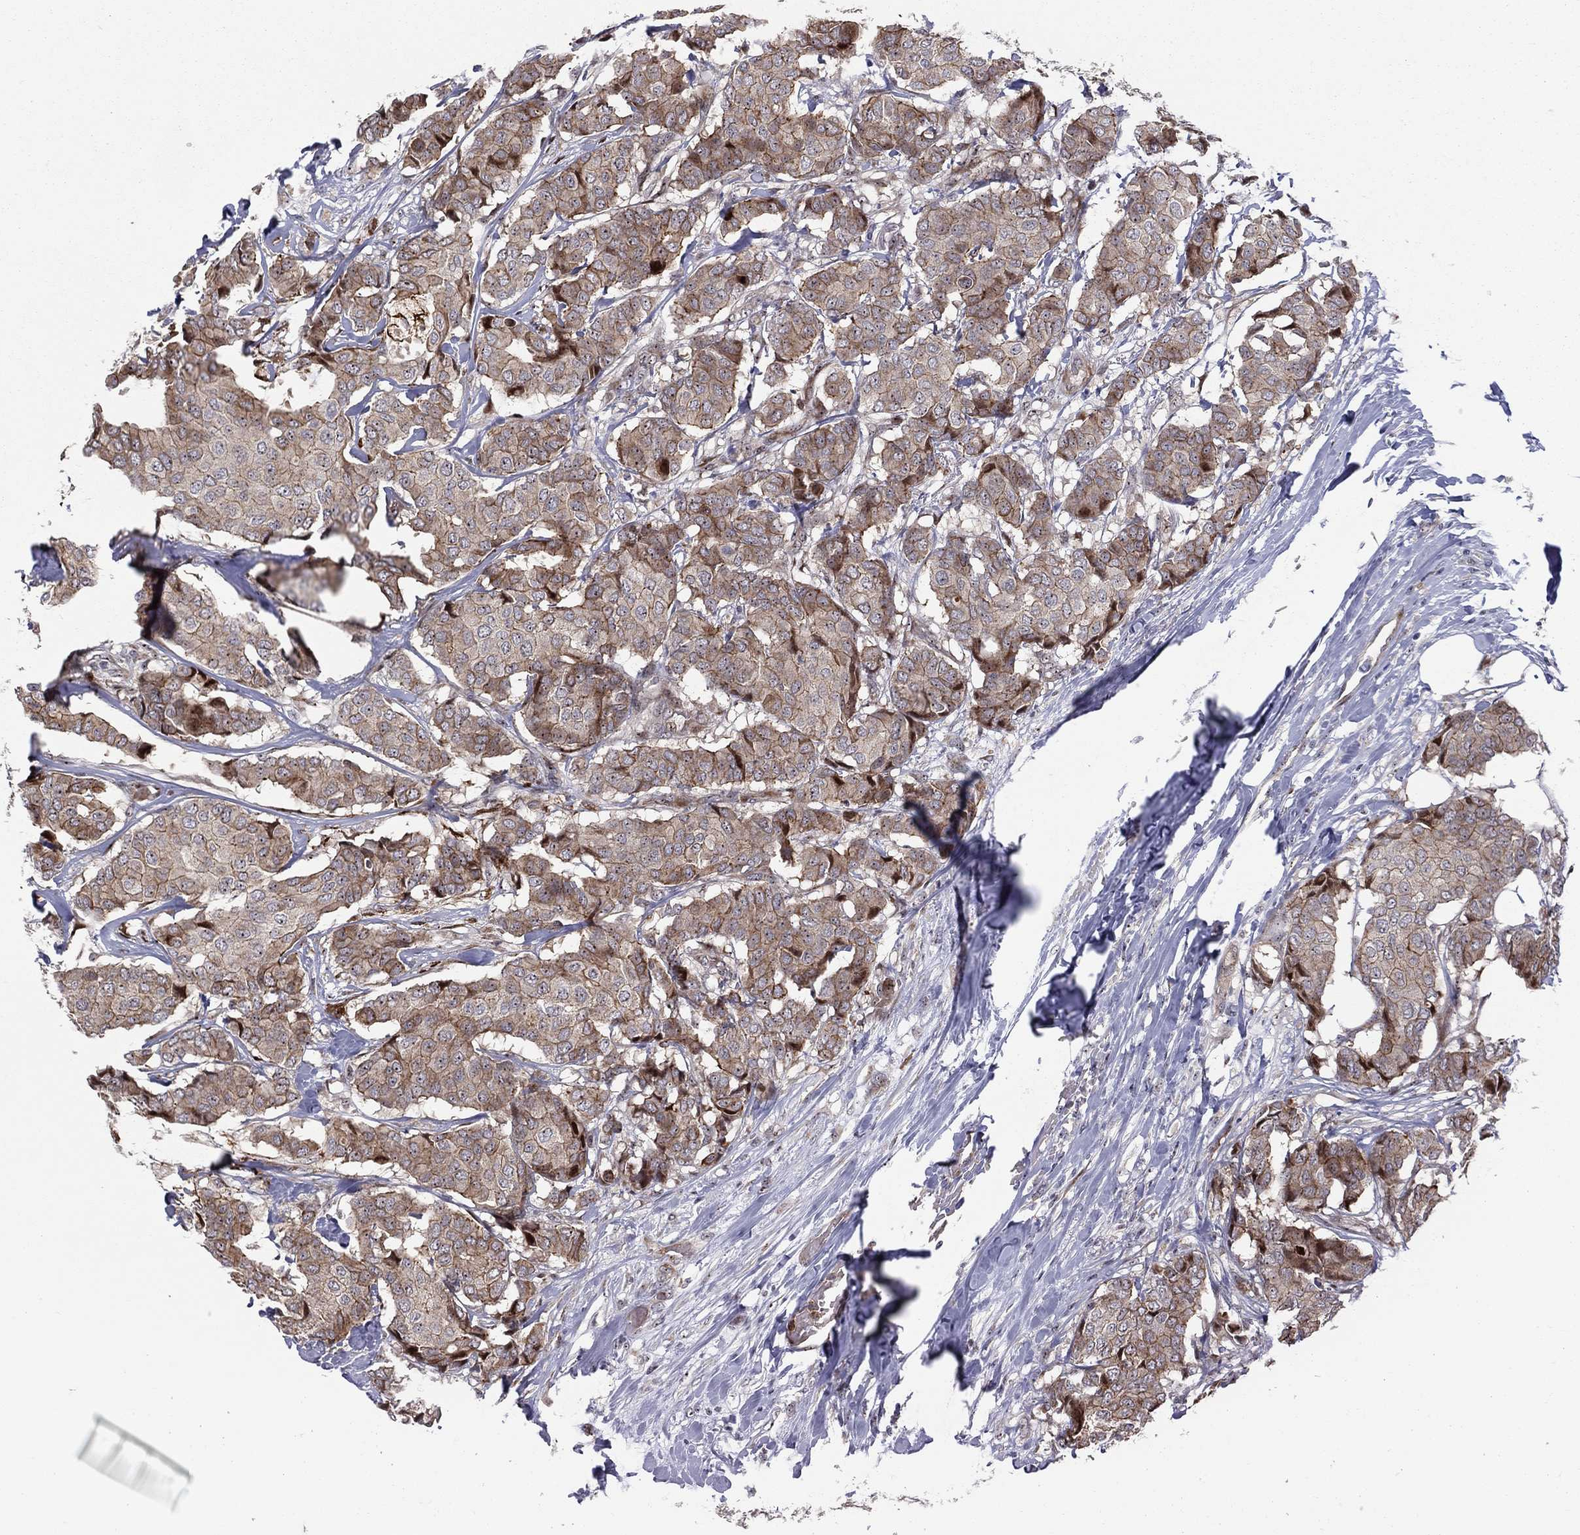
{"staining": {"intensity": "moderate", "quantity": ">75%", "location": "cytoplasmic/membranous"}, "tissue": "breast cancer", "cell_type": "Tumor cells", "image_type": "cancer", "snomed": [{"axis": "morphology", "description": "Duct carcinoma"}, {"axis": "topography", "description": "Breast"}], "caption": "Human breast cancer stained with a protein marker reveals moderate staining in tumor cells.", "gene": "VHL", "patient": {"sex": "female", "age": 75}}